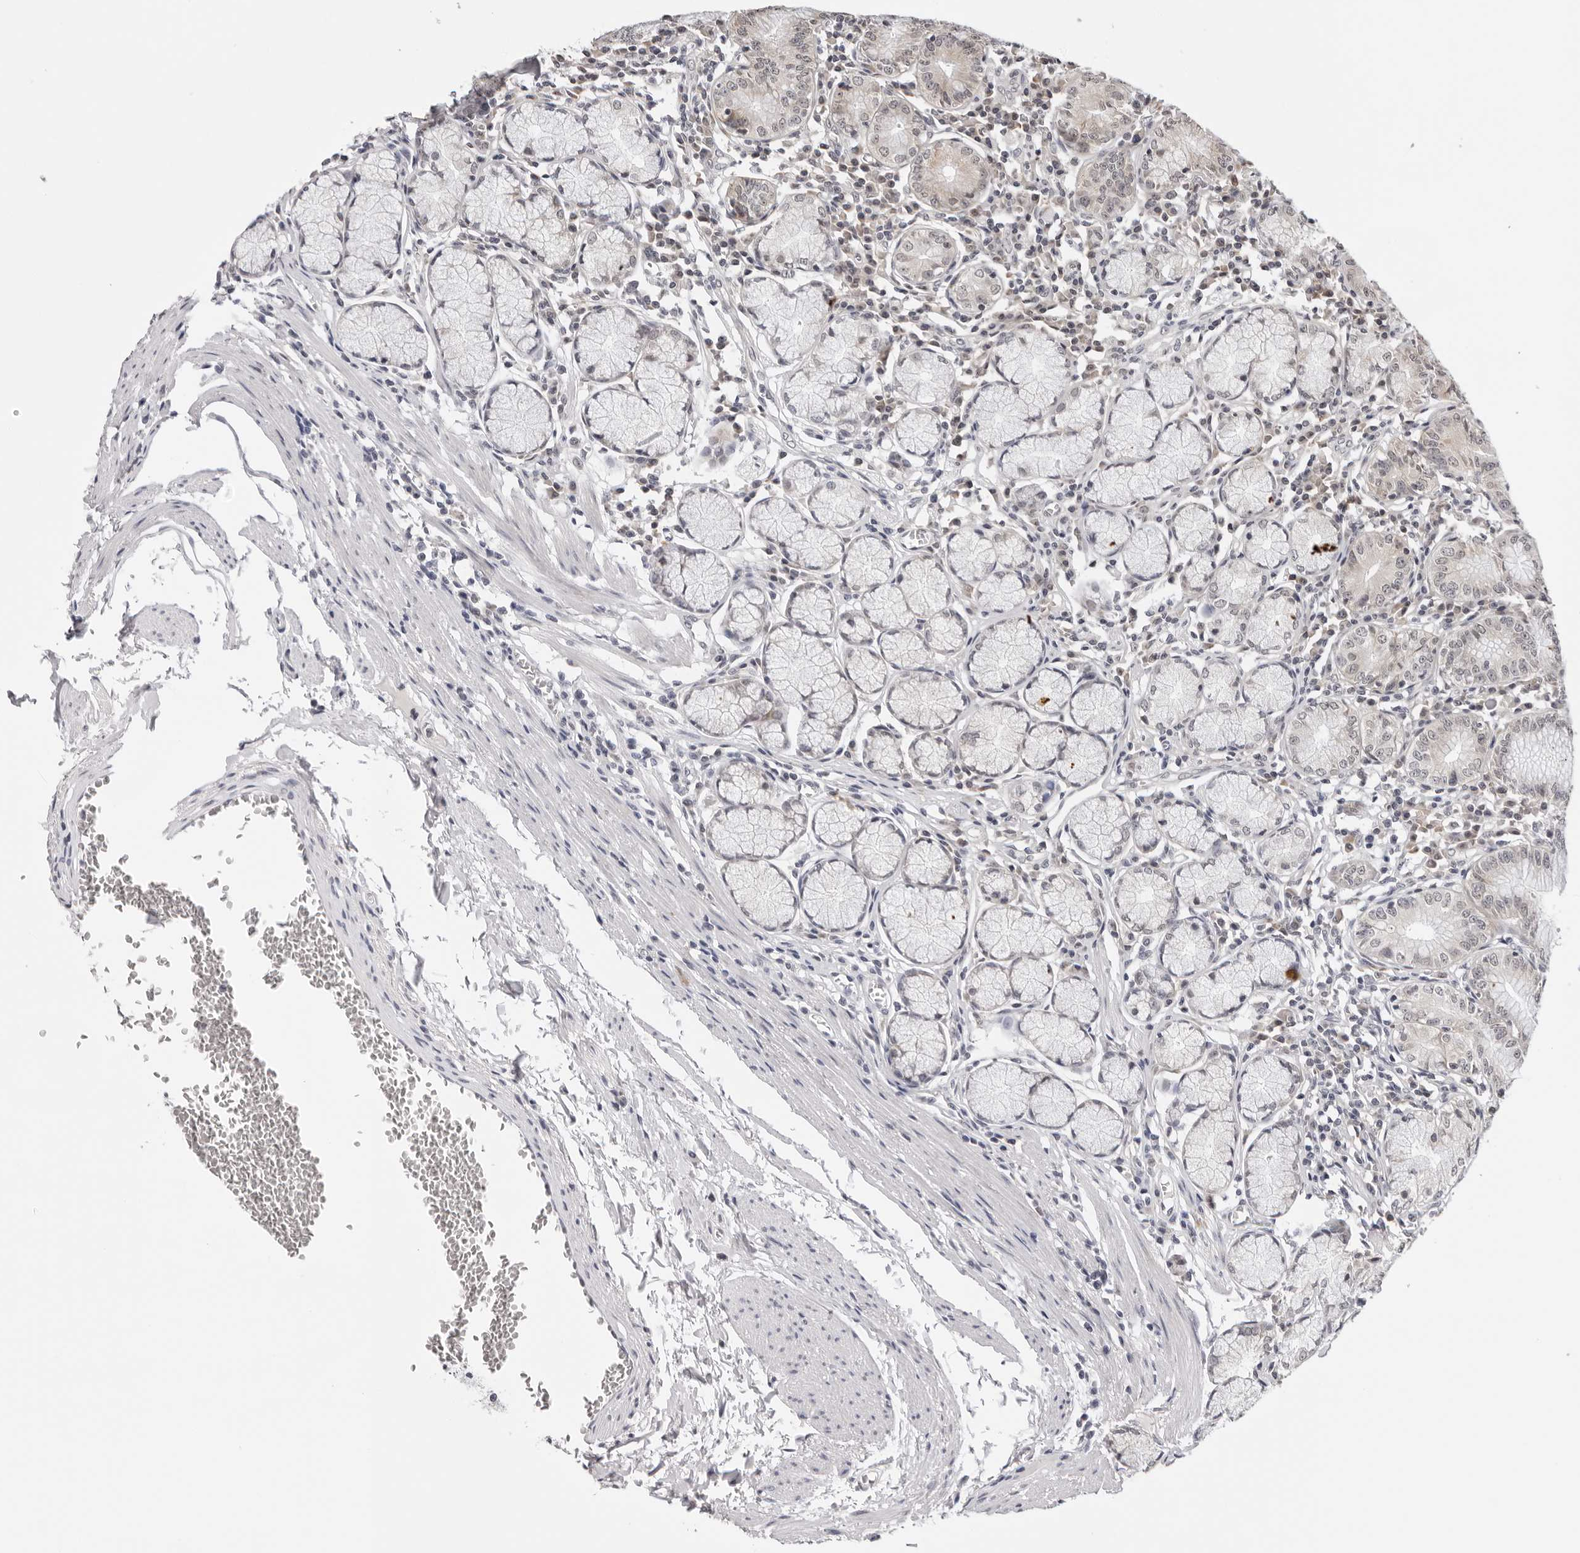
{"staining": {"intensity": "strong", "quantity": "<25%", "location": "cytoplasmic/membranous"}, "tissue": "stomach", "cell_type": "Glandular cells", "image_type": "normal", "snomed": [{"axis": "morphology", "description": "Normal tissue, NOS"}, {"axis": "topography", "description": "Stomach"}], "caption": "IHC micrograph of normal stomach: human stomach stained using IHC displays medium levels of strong protein expression localized specifically in the cytoplasmic/membranous of glandular cells, appearing as a cytoplasmic/membranous brown color.", "gene": "PRUNE1", "patient": {"sex": "male", "age": 55}}